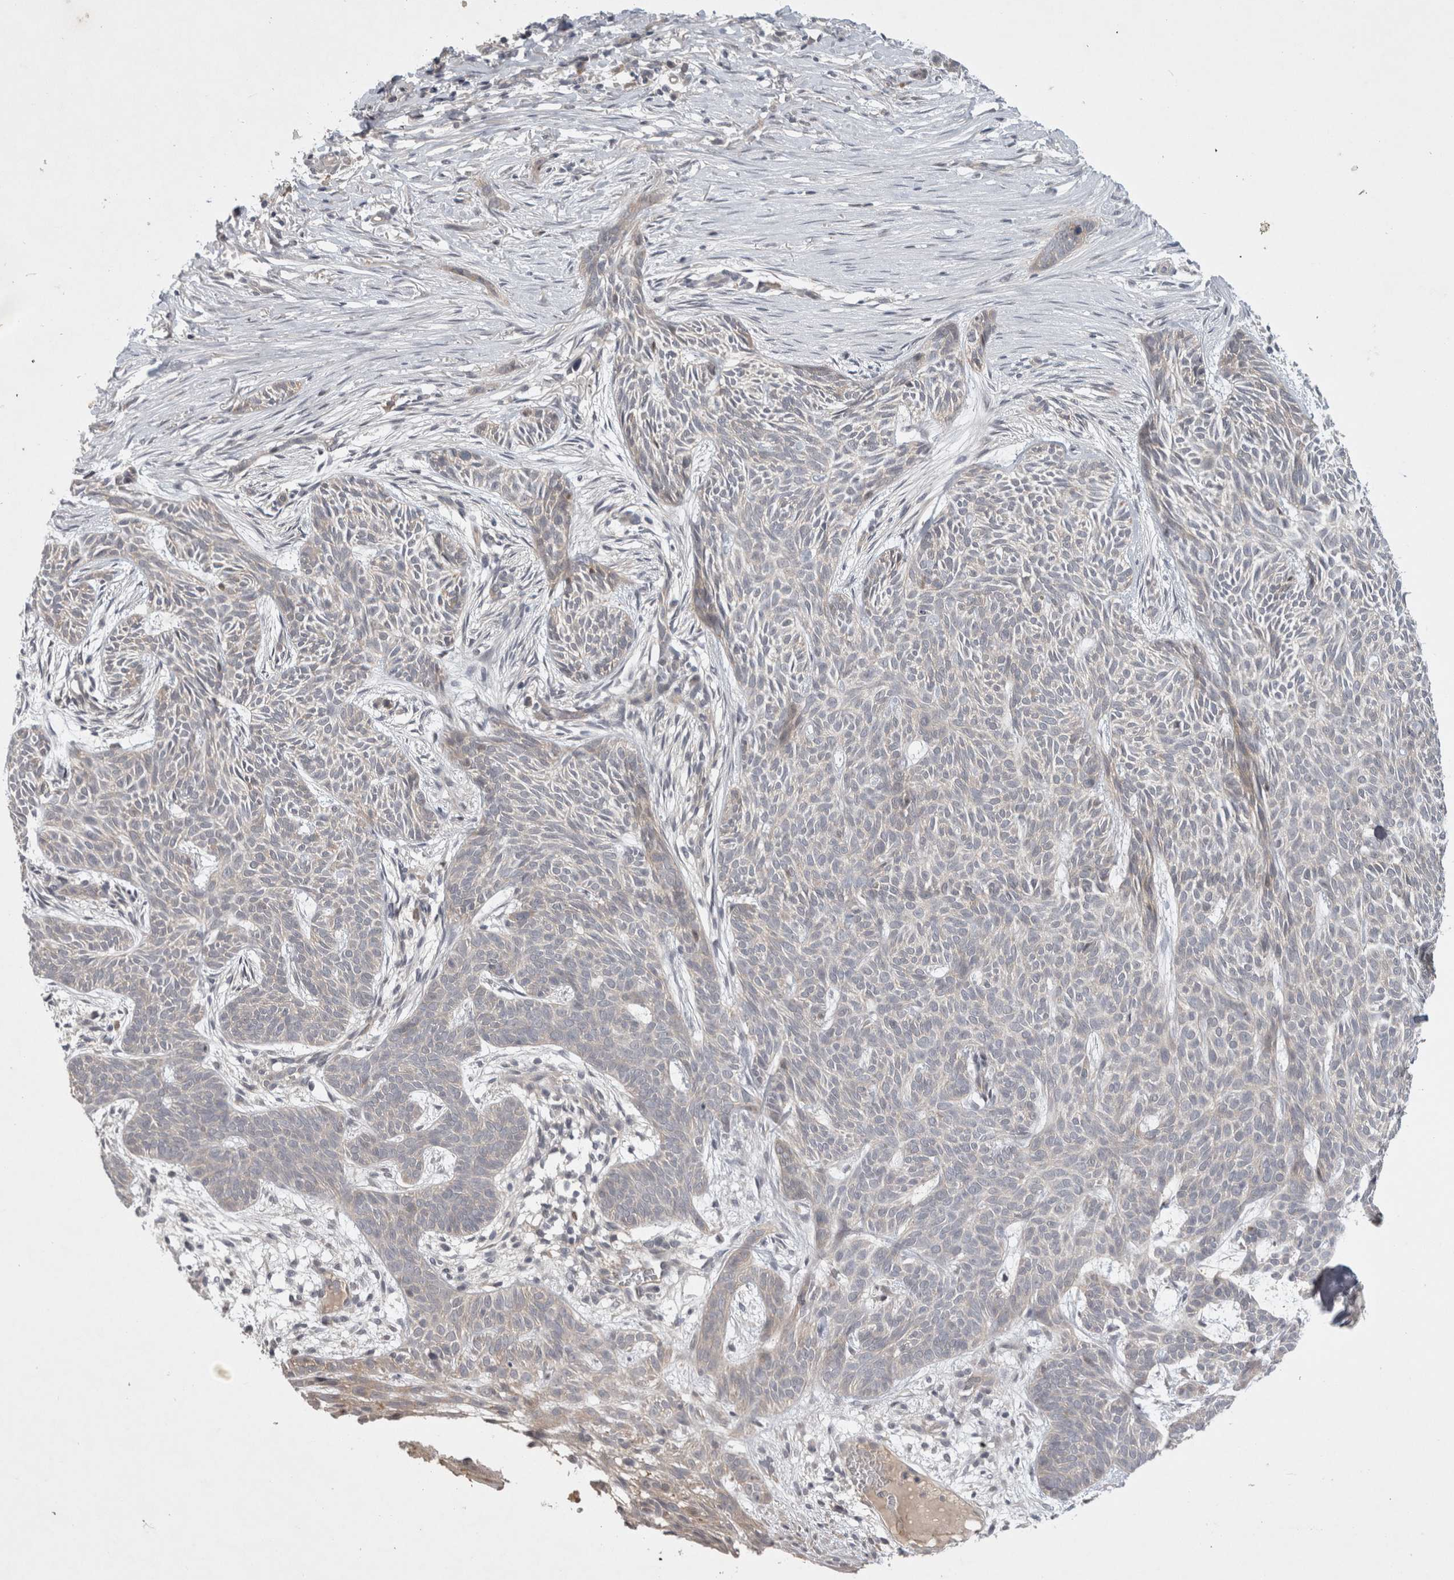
{"staining": {"intensity": "negative", "quantity": "none", "location": "none"}, "tissue": "skin cancer", "cell_type": "Tumor cells", "image_type": "cancer", "snomed": [{"axis": "morphology", "description": "Basal cell carcinoma"}, {"axis": "topography", "description": "Skin"}], "caption": "Skin basal cell carcinoma was stained to show a protein in brown. There is no significant positivity in tumor cells. (DAB immunohistochemistry (IHC) visualized using brightfield microscopy, high magnification).", "gene": "CERS3", "patient": {"sex": "female", "age": 59}}